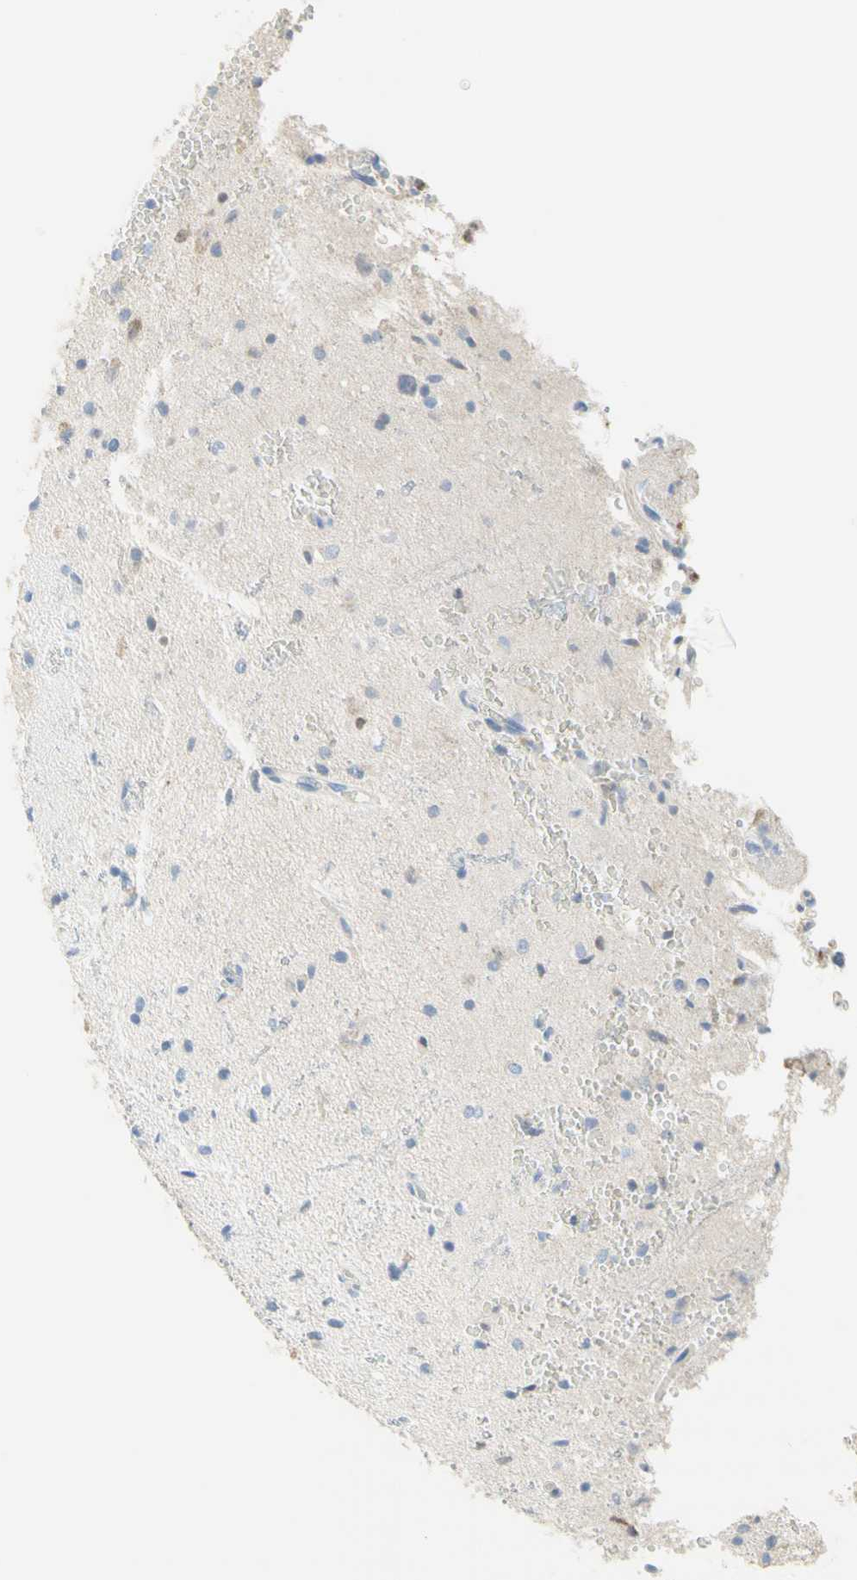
{"staining": {"intensity": "weak", "quantity": "<25%", "location": "cytoplasmic/membranous"}, "tissue": "glioma", "cell_type": "Tumor cells", "image_type": "cancer", "snomed": [{"axis": "morphology", "description": "Glioma, malignant, High grade"}, {"axis": "topography", "description": "Brain"}], "caption": "A high-resolution micrograph shows immunohistochemistry (IHC) staining of malignant glioma (high-grade), which displays no significant positivity in tumor cells.", "gene": "NECTIN4", "patient": {"sex": "male", "age": 47}}